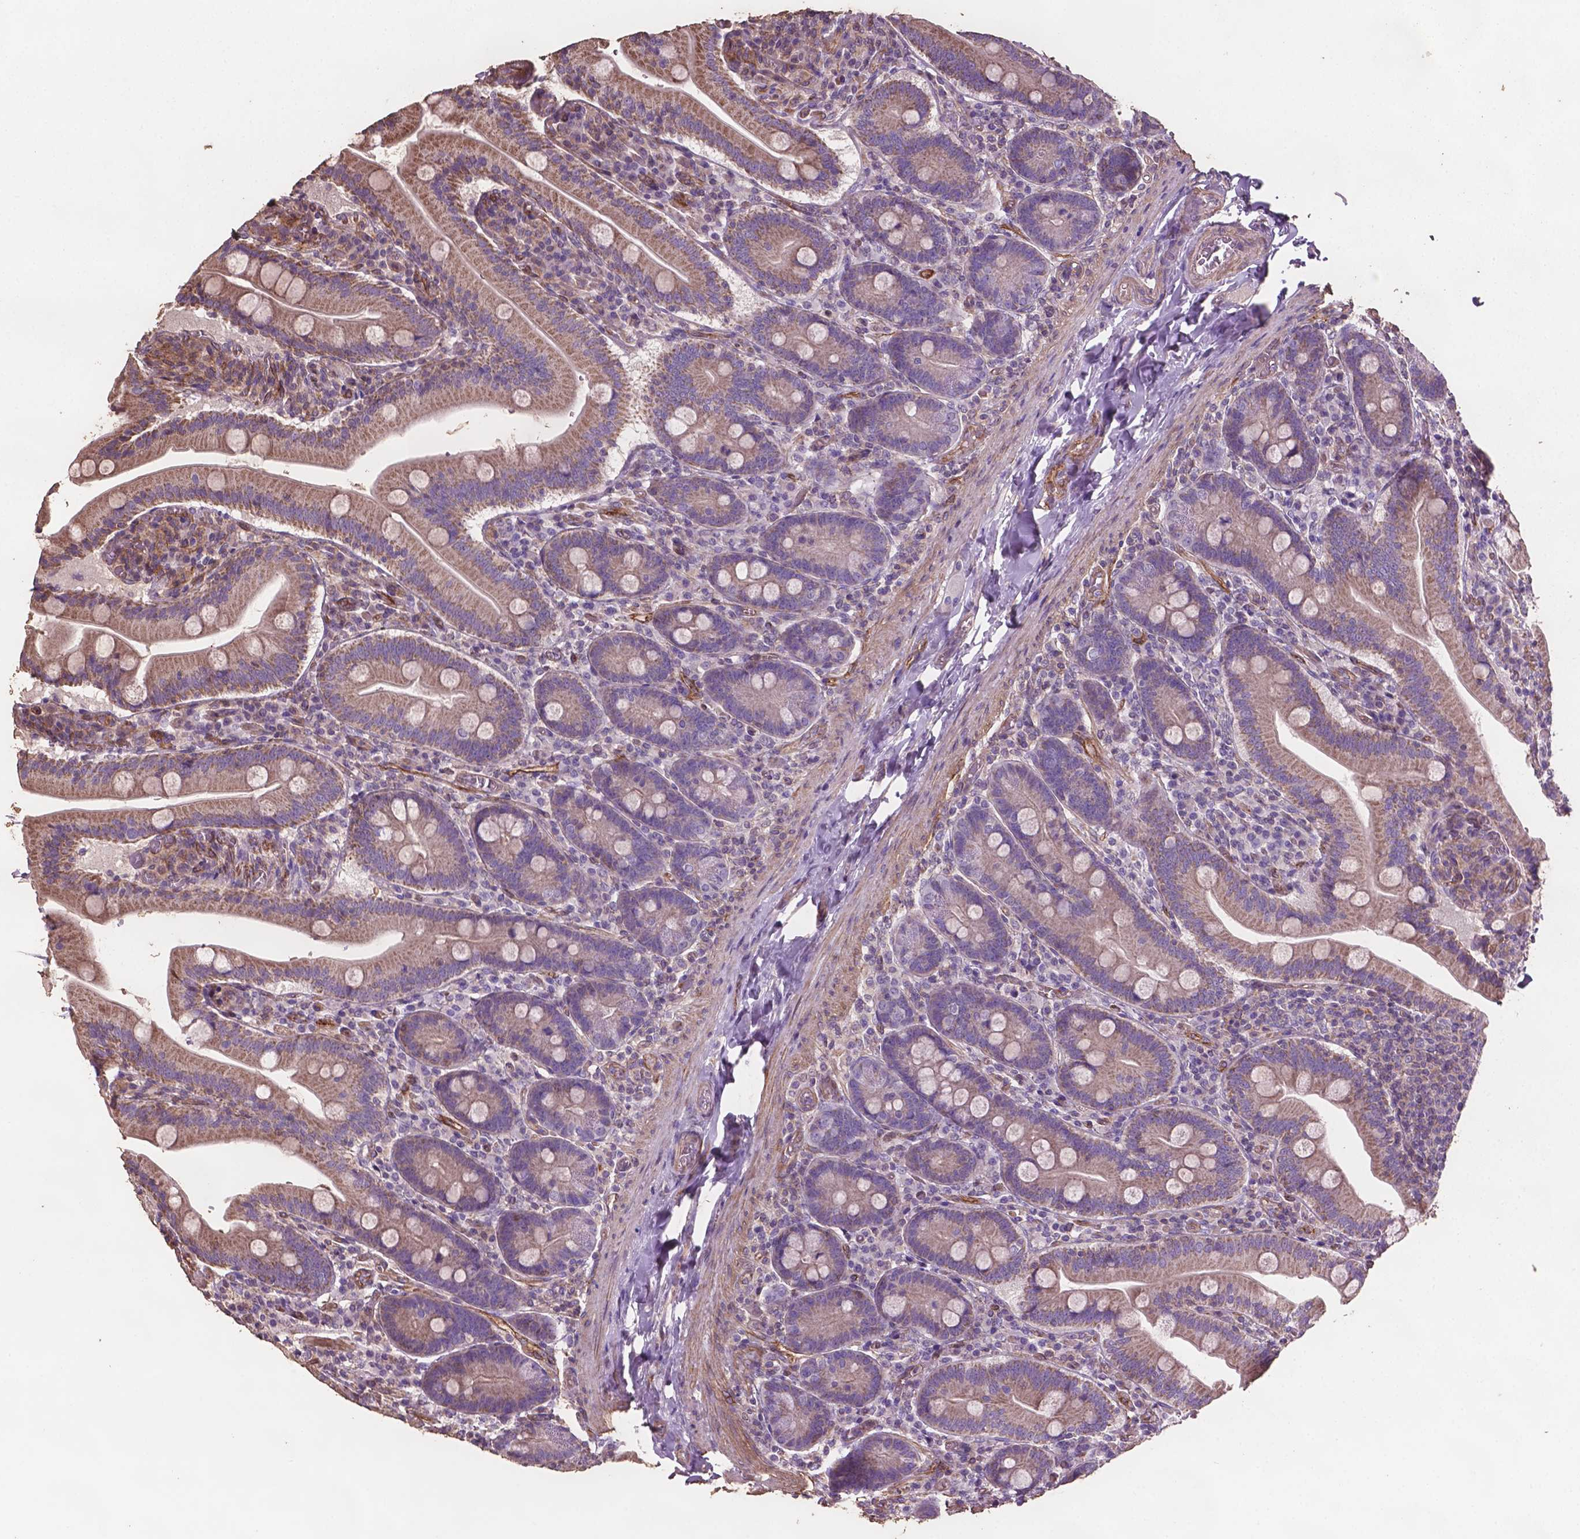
{"staining": {"intensity": "moderate", "quantity": ">75%", "location": "cytoplasmic/membranous"}, "tissue": "small intestine", "cell_type": "Glandular cells", "image_type": "normal", "snomed": [{"axis": "morphology", "description": "Normal tissue, NOS"}, {"axis": "topography", "description": "Small intestine"}], "caption": "This is a photomicrograph of immunohistochemistry staining of unremarkable small intestine, which shows moderate staining in the cytoplasmic/membranous of glandular cells.", "gene": "COMMD4", "patient": {"sex": "male", "age": 37}}